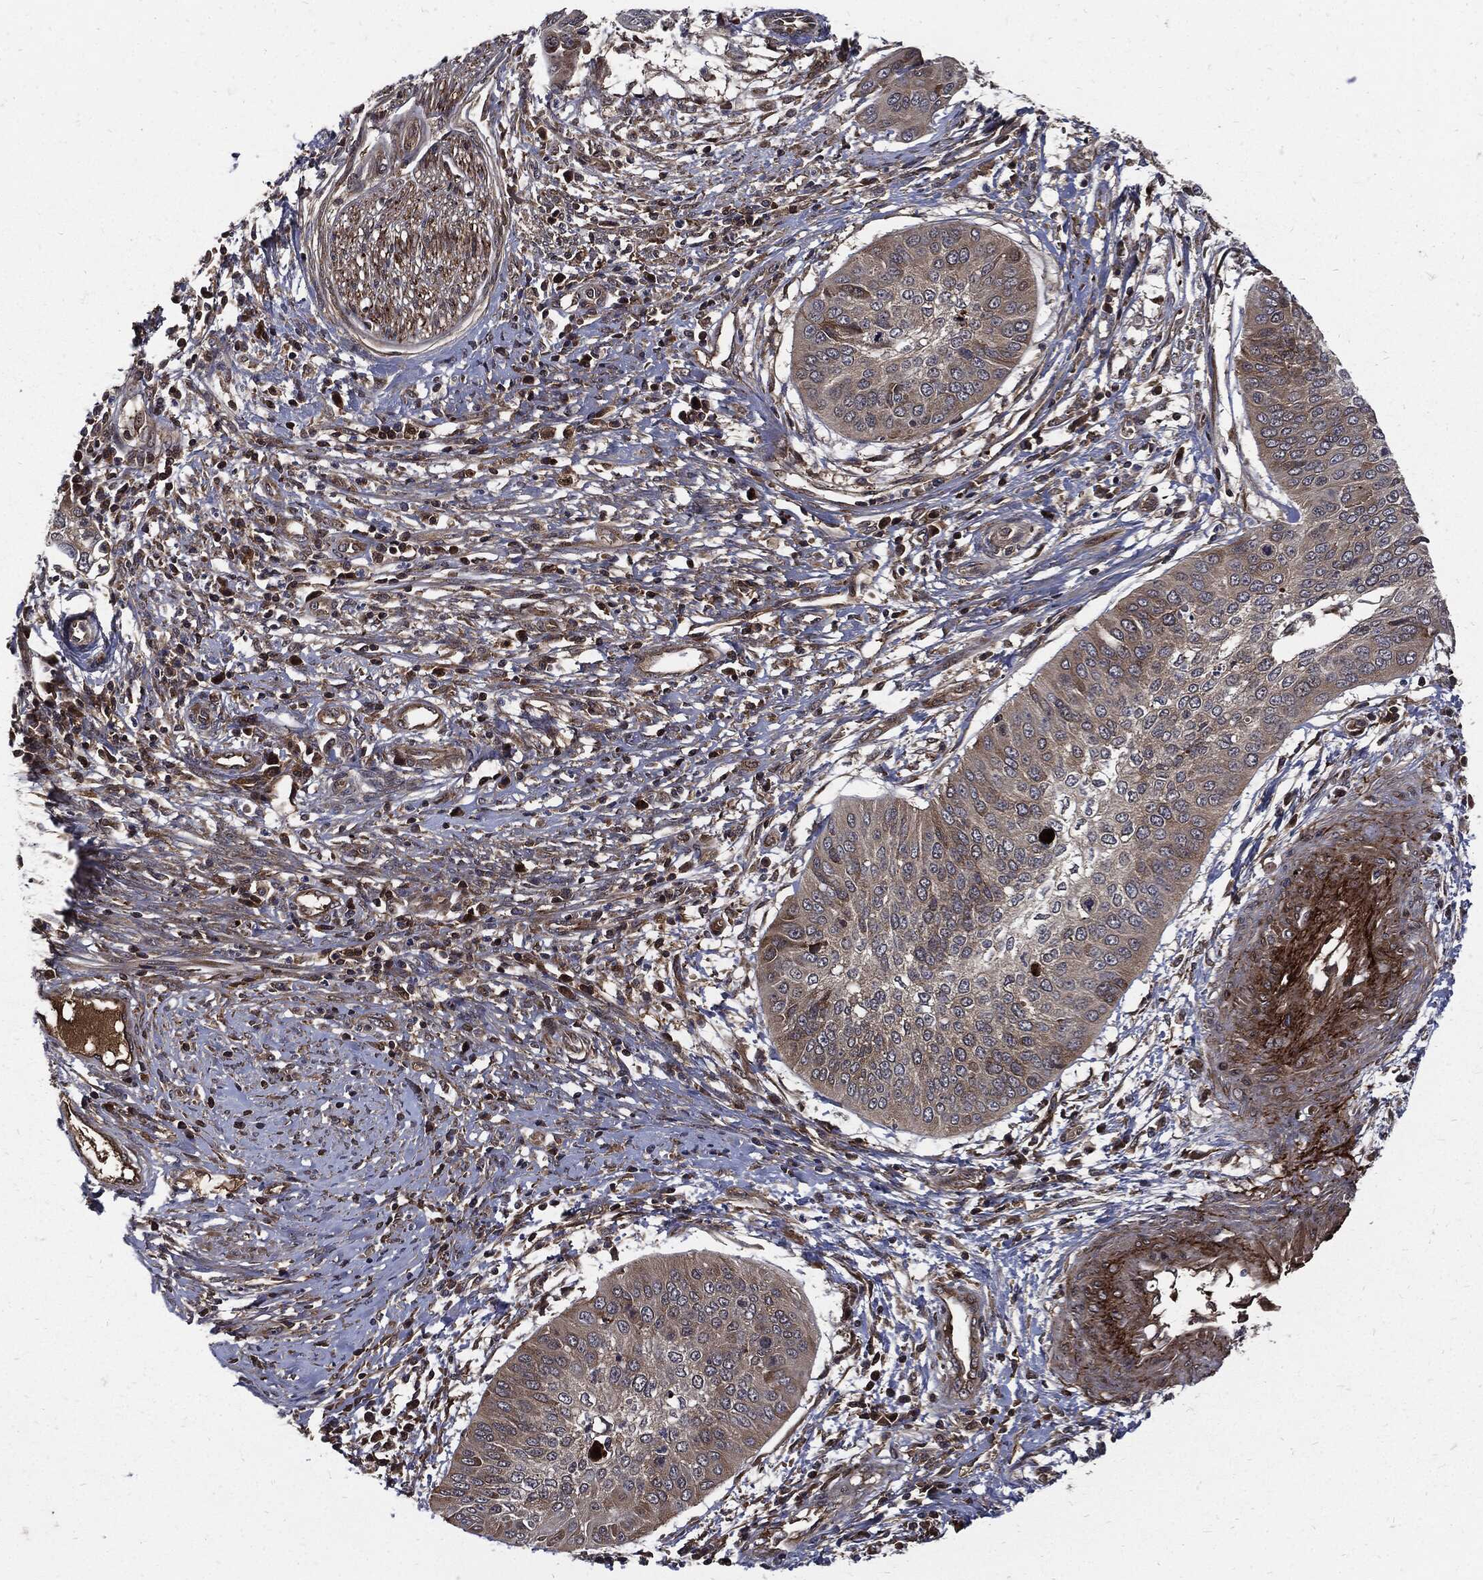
{"staining": {"intensity": "moderate", "quantity": "<25%", "location": "cytoplasmic/membranous"}, "tissue": "cervical cancer", "cell_type": "Tumor cells", "image_type": "cancer", "snomed": [{"axis": "morphology", "description": "Normal tissue, NOS"}, {"axis": "morphology", "description": "Squamous cell carcinoma, NOS"}, {"axis": "topography", "description": "Cervix"}], "caption": "The image reveals a brown stain indicating the presence of a protein in the cytoplasmic/membranous of tumor cells in cervical cancer. (DAB (3,3'-diaminobenzidine) = brown stain, brightfield microscopy at high magnification).", "gene": "CLU", "patient": {"sex": "female", "age": 39}}